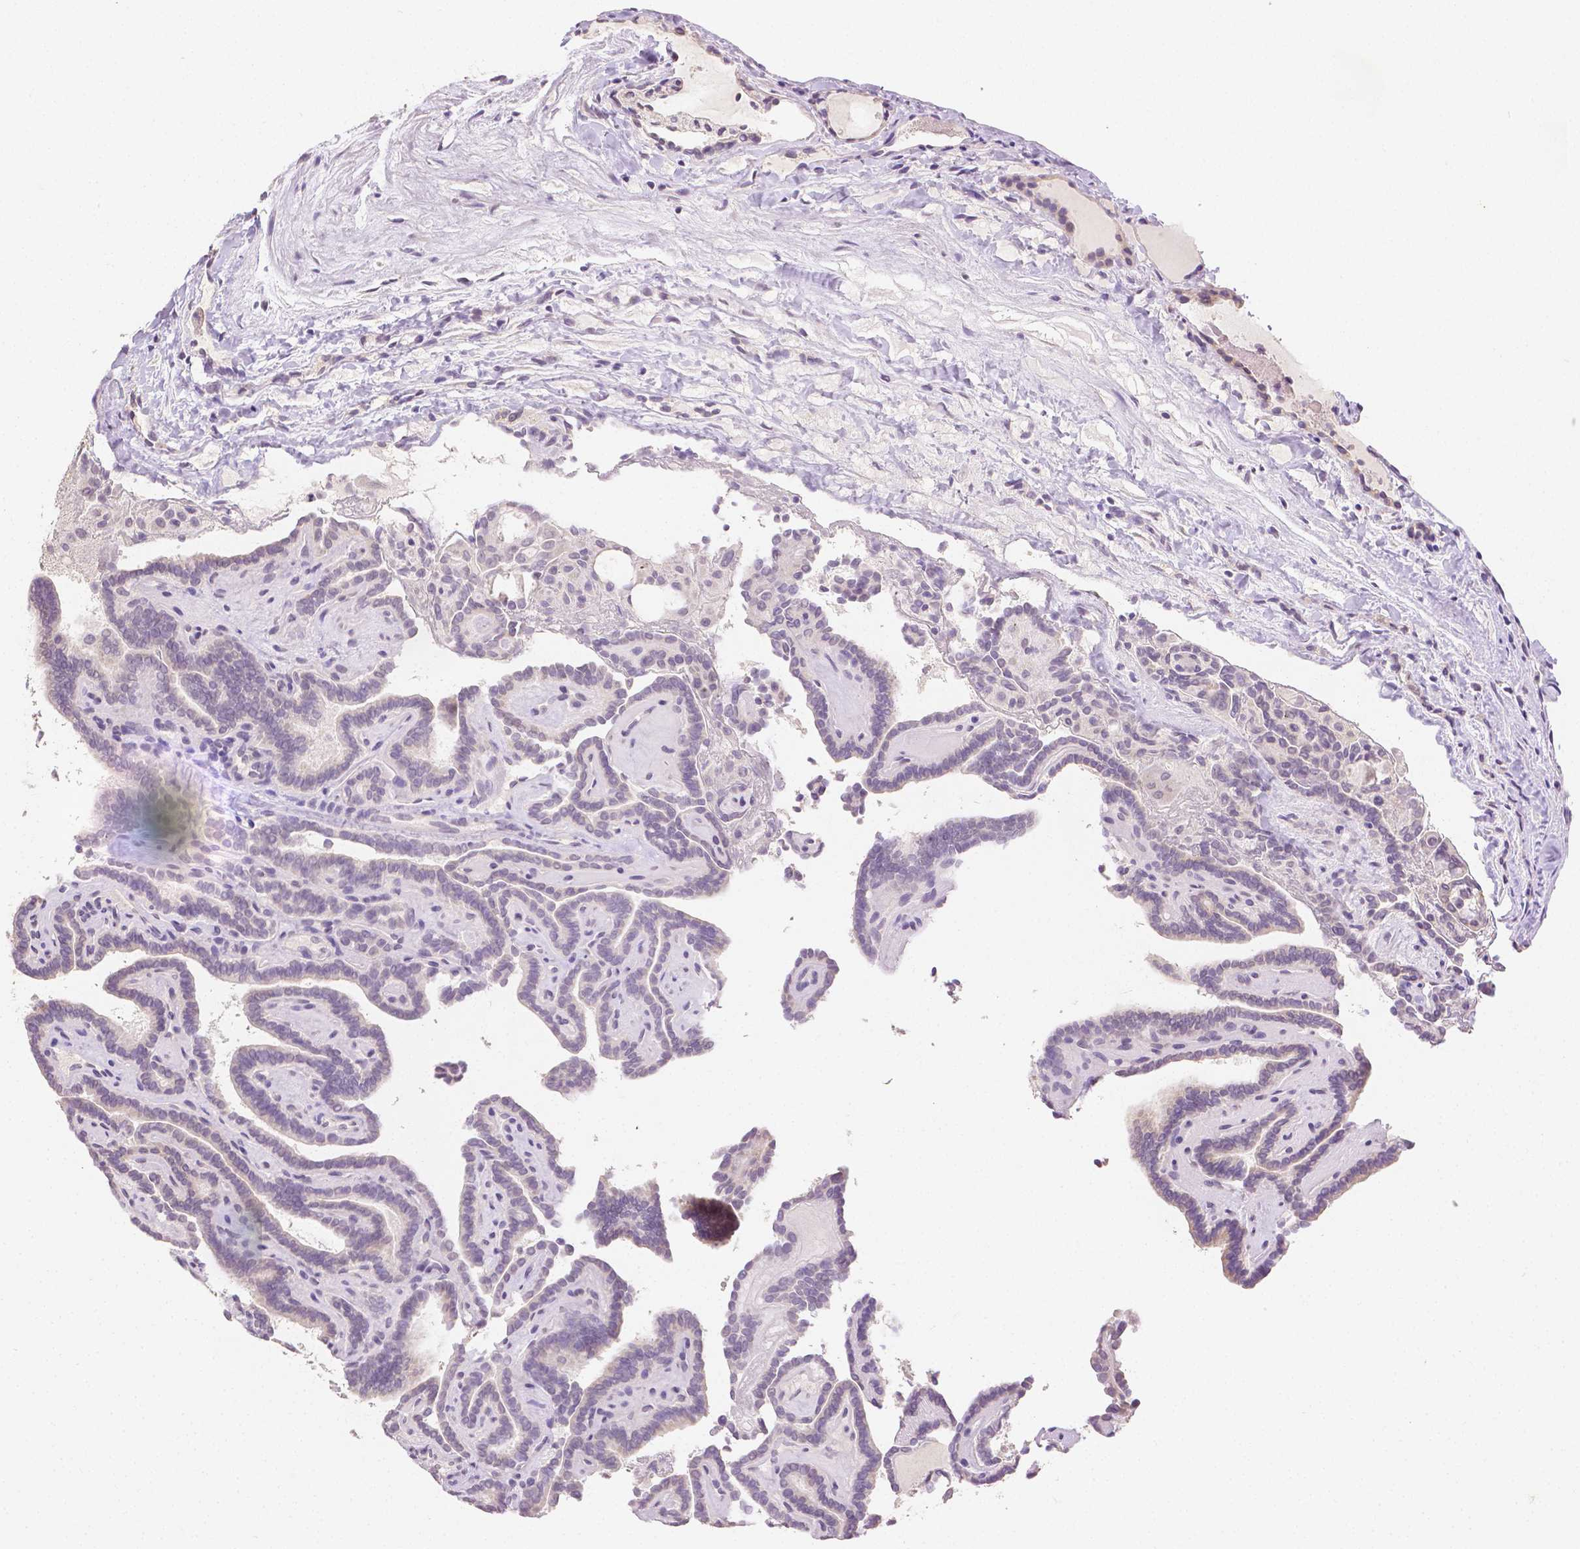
{"staining": {"intensity": "negative", "quantity": "none", "location": "none"}, "tissue": "thyroid cancer", "cell_type": "Tumor cells", "image_type": "cancer", "snomed": [{"axis": "morphology", "description": "Papillary adenocarcinoma, NOS"}, {"axis": "topography", "description": "Thyroid gland"}], "caption": "High power microscopy photomicrograph of an immunohistochemistry (IHC) micrograph of papillary adenocarcinoma (thyroid), revealing no significant staining in tumor cells.", "gene": "TGM1", "patient": {"sex": "female", "age": 21}}